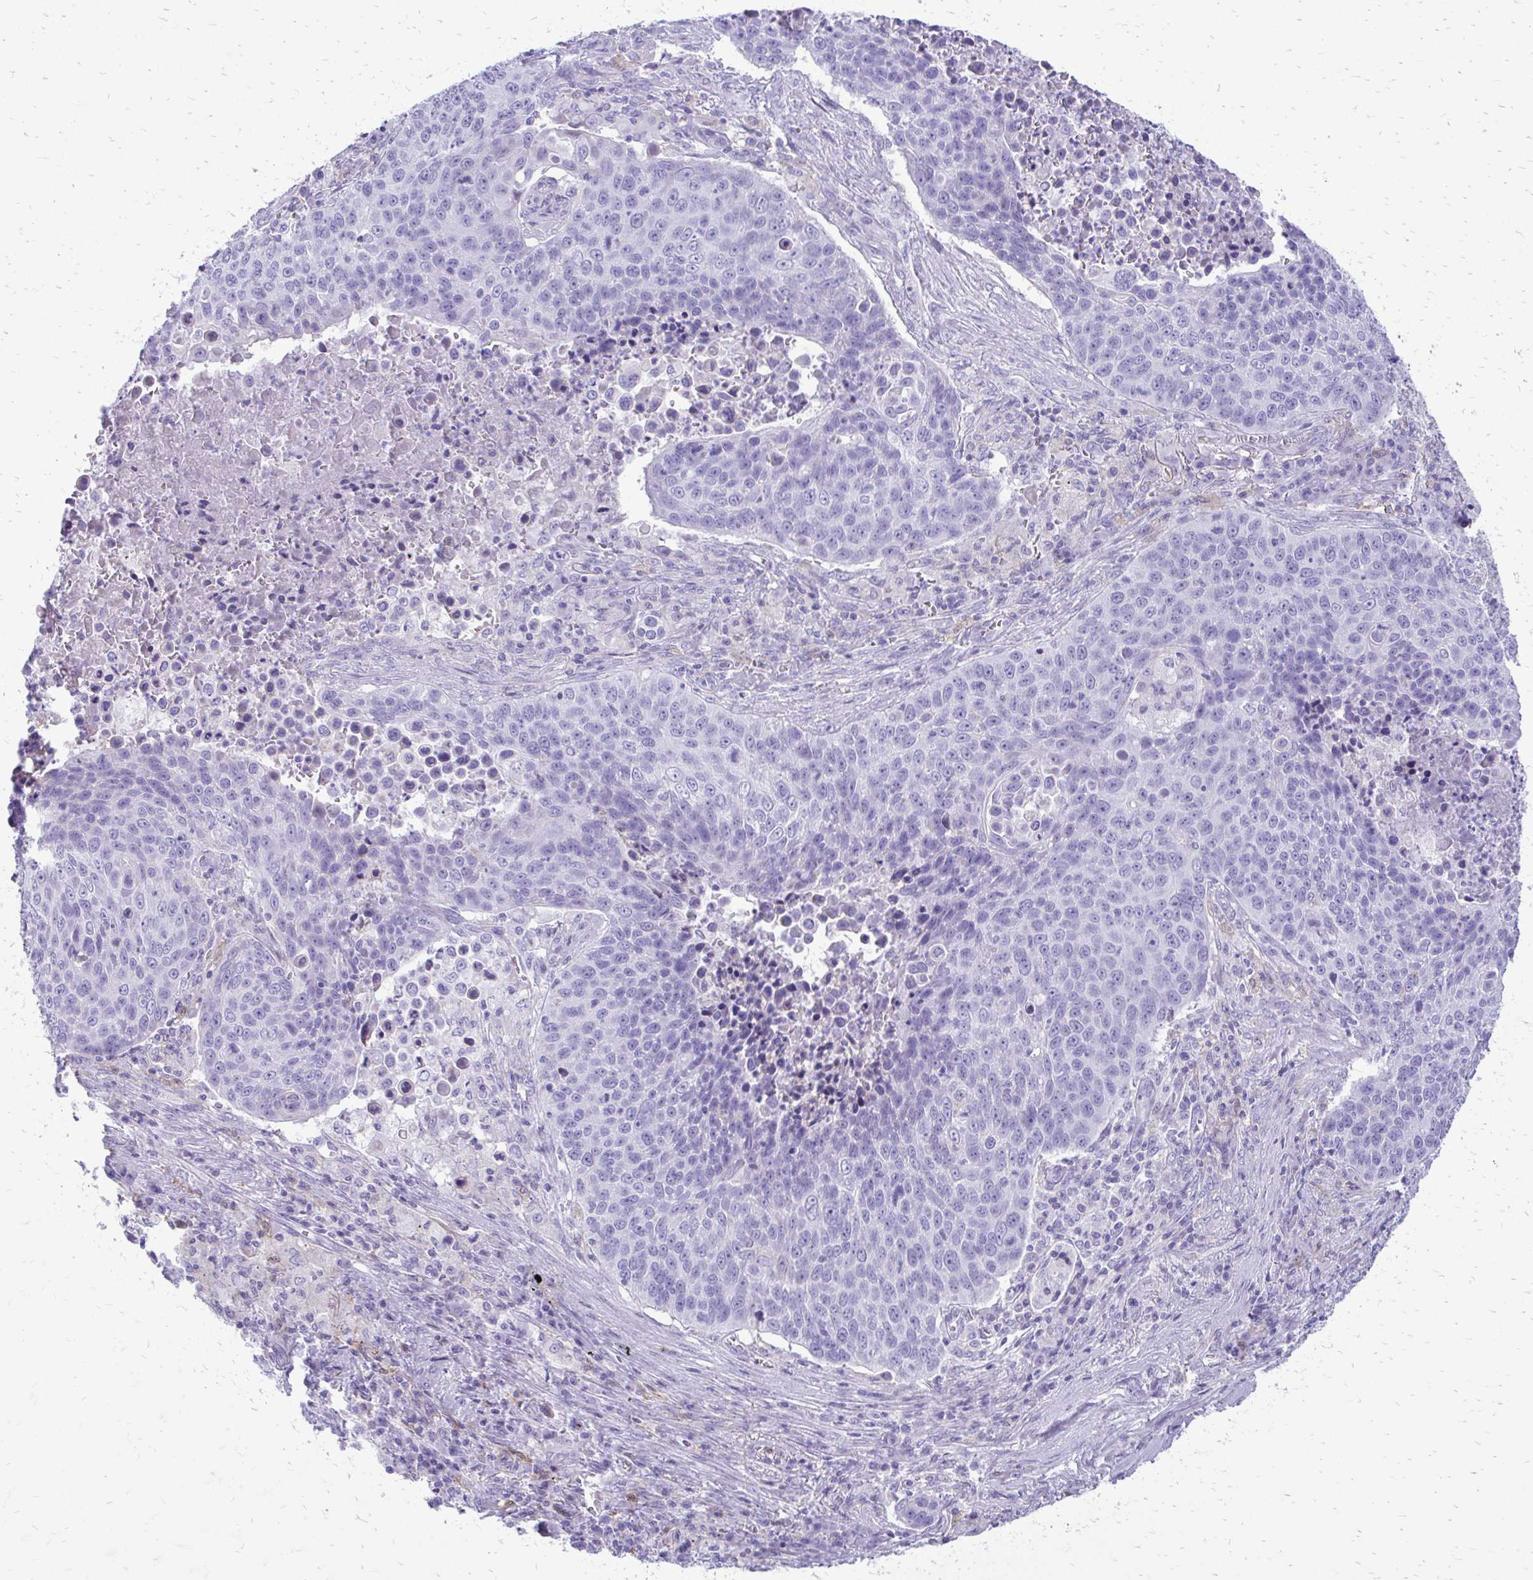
{"staining": {"intensity": "negative", "quantity": "none", "location": "none"}, "tissue": "lung cancer", "cell_type": "Tumor cells", "image_type": "cancer", "snomed": [{"axis": "morphology", "description": "Squamous cell carcinoma, NOS"}, {"axis": "topography", "description": "Lung"}], "caption": "The image exhibits no significant positivity in tumor cells of lung squamous cell carcinoma.", "gene": "SIGLEC11", "patient": {"sex": "male", "age": 78}}